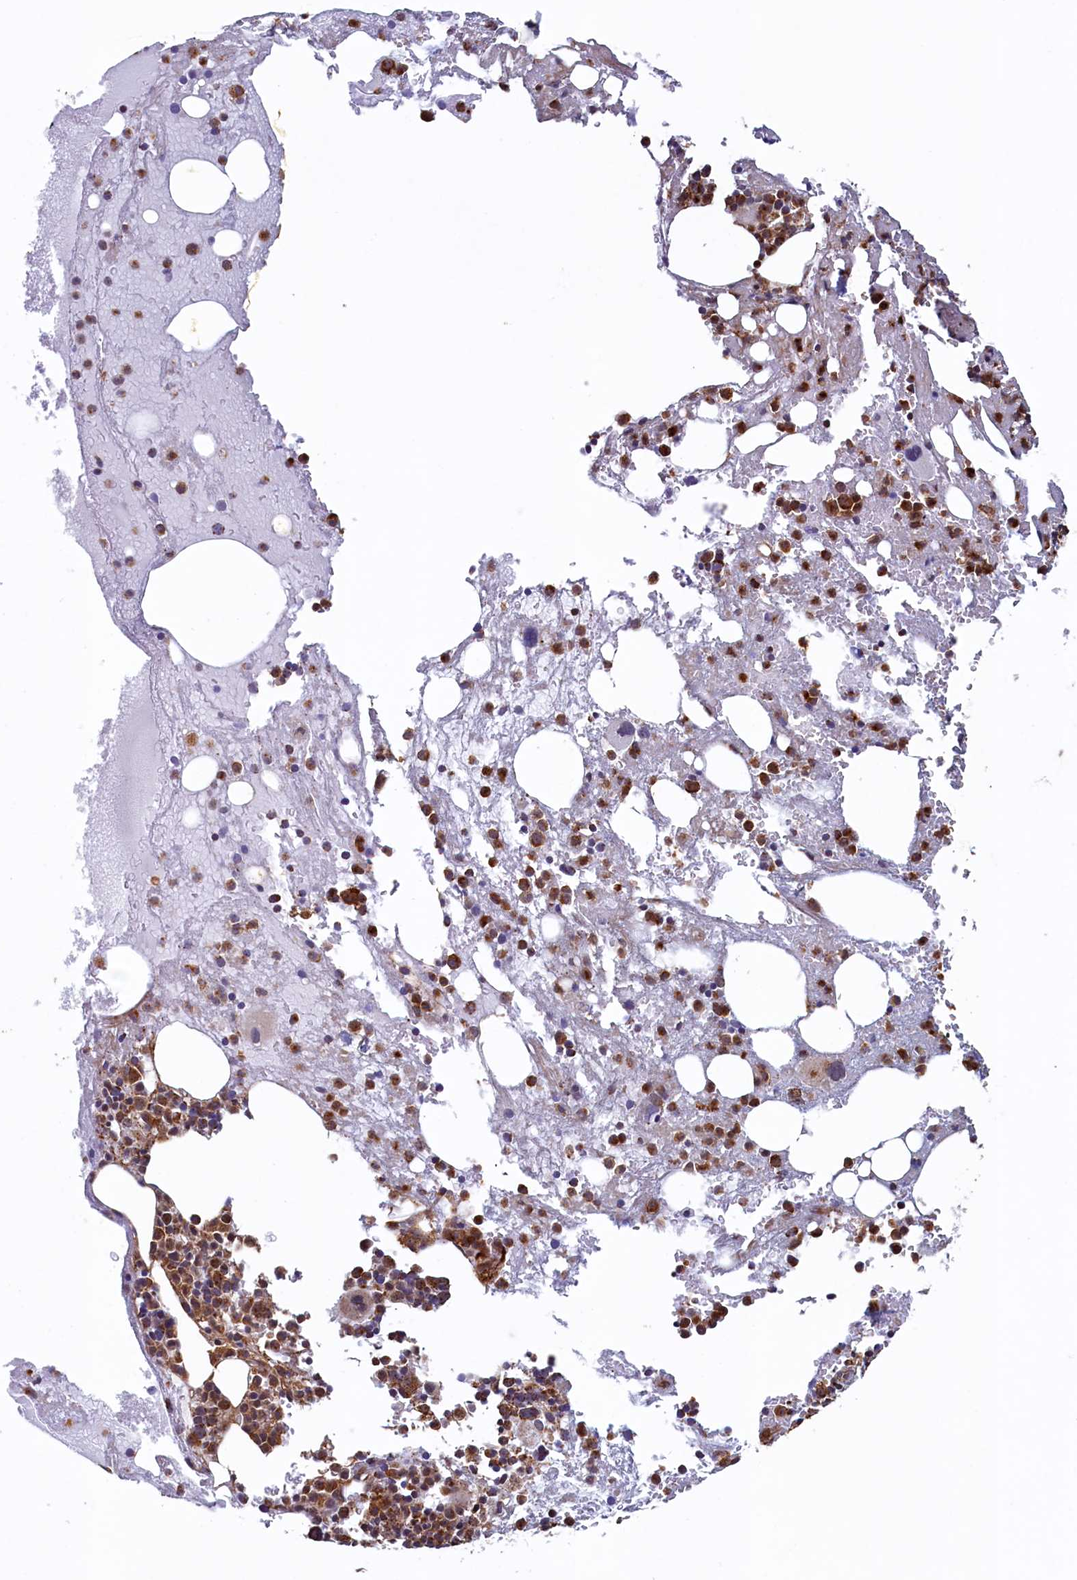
{"staining": {"intensity": "strong", "quantity": ">75%", "location": "cytoplasmic/membranous"}, "tissue": "bone marrow", "cell_type": "Hematopoietic cells", "image_type": "normal", "snomed": [{"axis": "morphology", "description": "Normal tissue, NOS"}, {"axis": "topography", "description": "Bone marrow"}], "caption": "This photomicrograph demonstrates immunohistochemistry (IHC) staining of normal human bone marrow, with high strong cytoplasmic/membranous staining in approximately >75% of hematopoietic cells.", "gene": "UBE3B", "patient": {"sex": "male", "age": 61}}